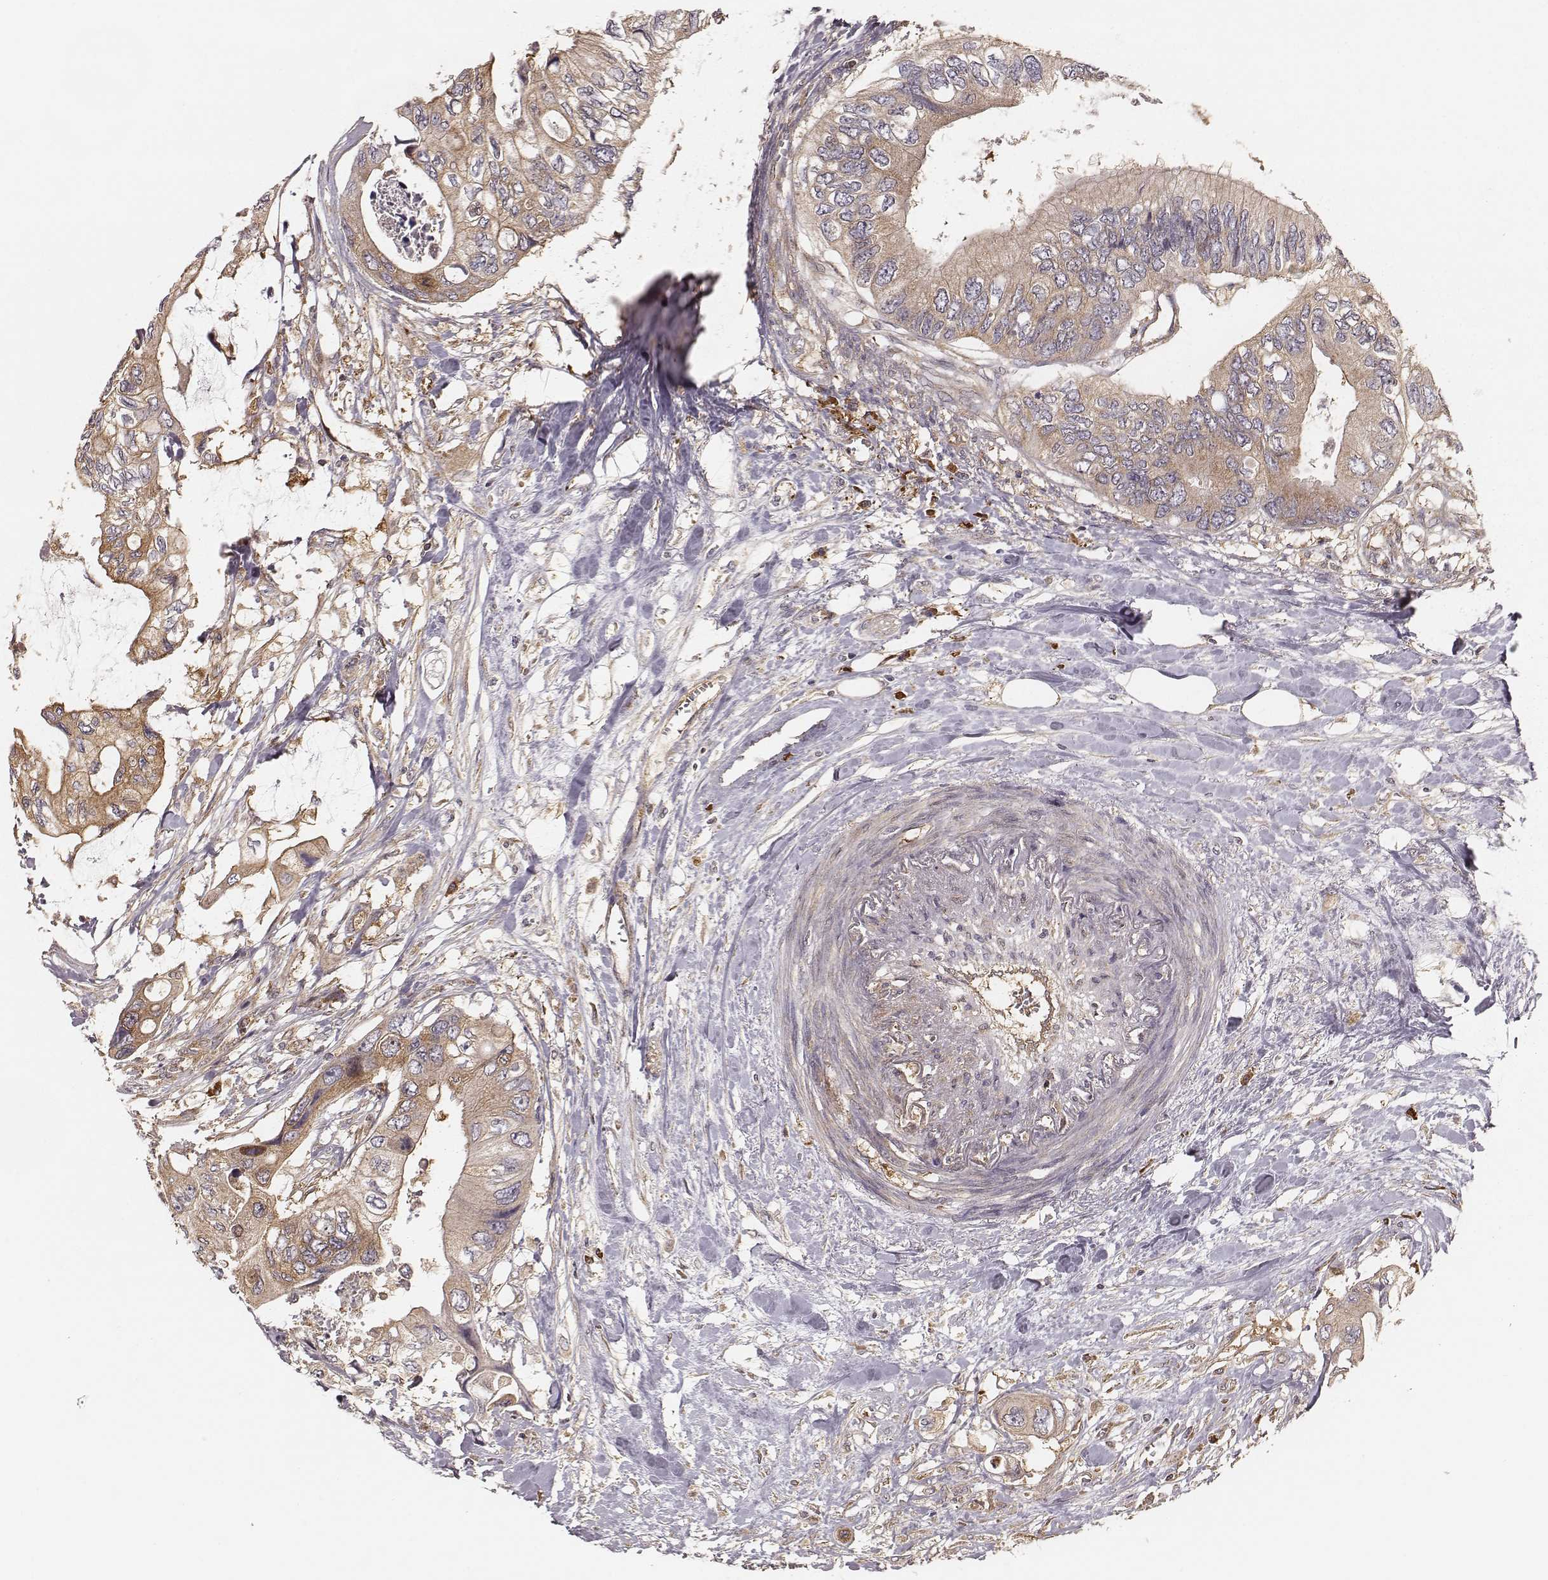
{"staining": {"intensity": "moderate", "quantity": ">75%", "location": "cytoplasmic/membranous"}, "tissue": "colorectal cancer", "cell_type": "Tumor cells", "image_type": "cancer", "snomed": [{"axis": "morphology", "description": "Adenocarcinoma, NOS"}, {"axis": "topography", "description": "Rectum"}], "caption": "Human colorectal cancer stained with a brown dye exhibits moderate cytoplasmic/membranous positive staining in about >75% of tumor cells.", "gene": "CARS1", "patient": {"sex": "male", "age": 63}}